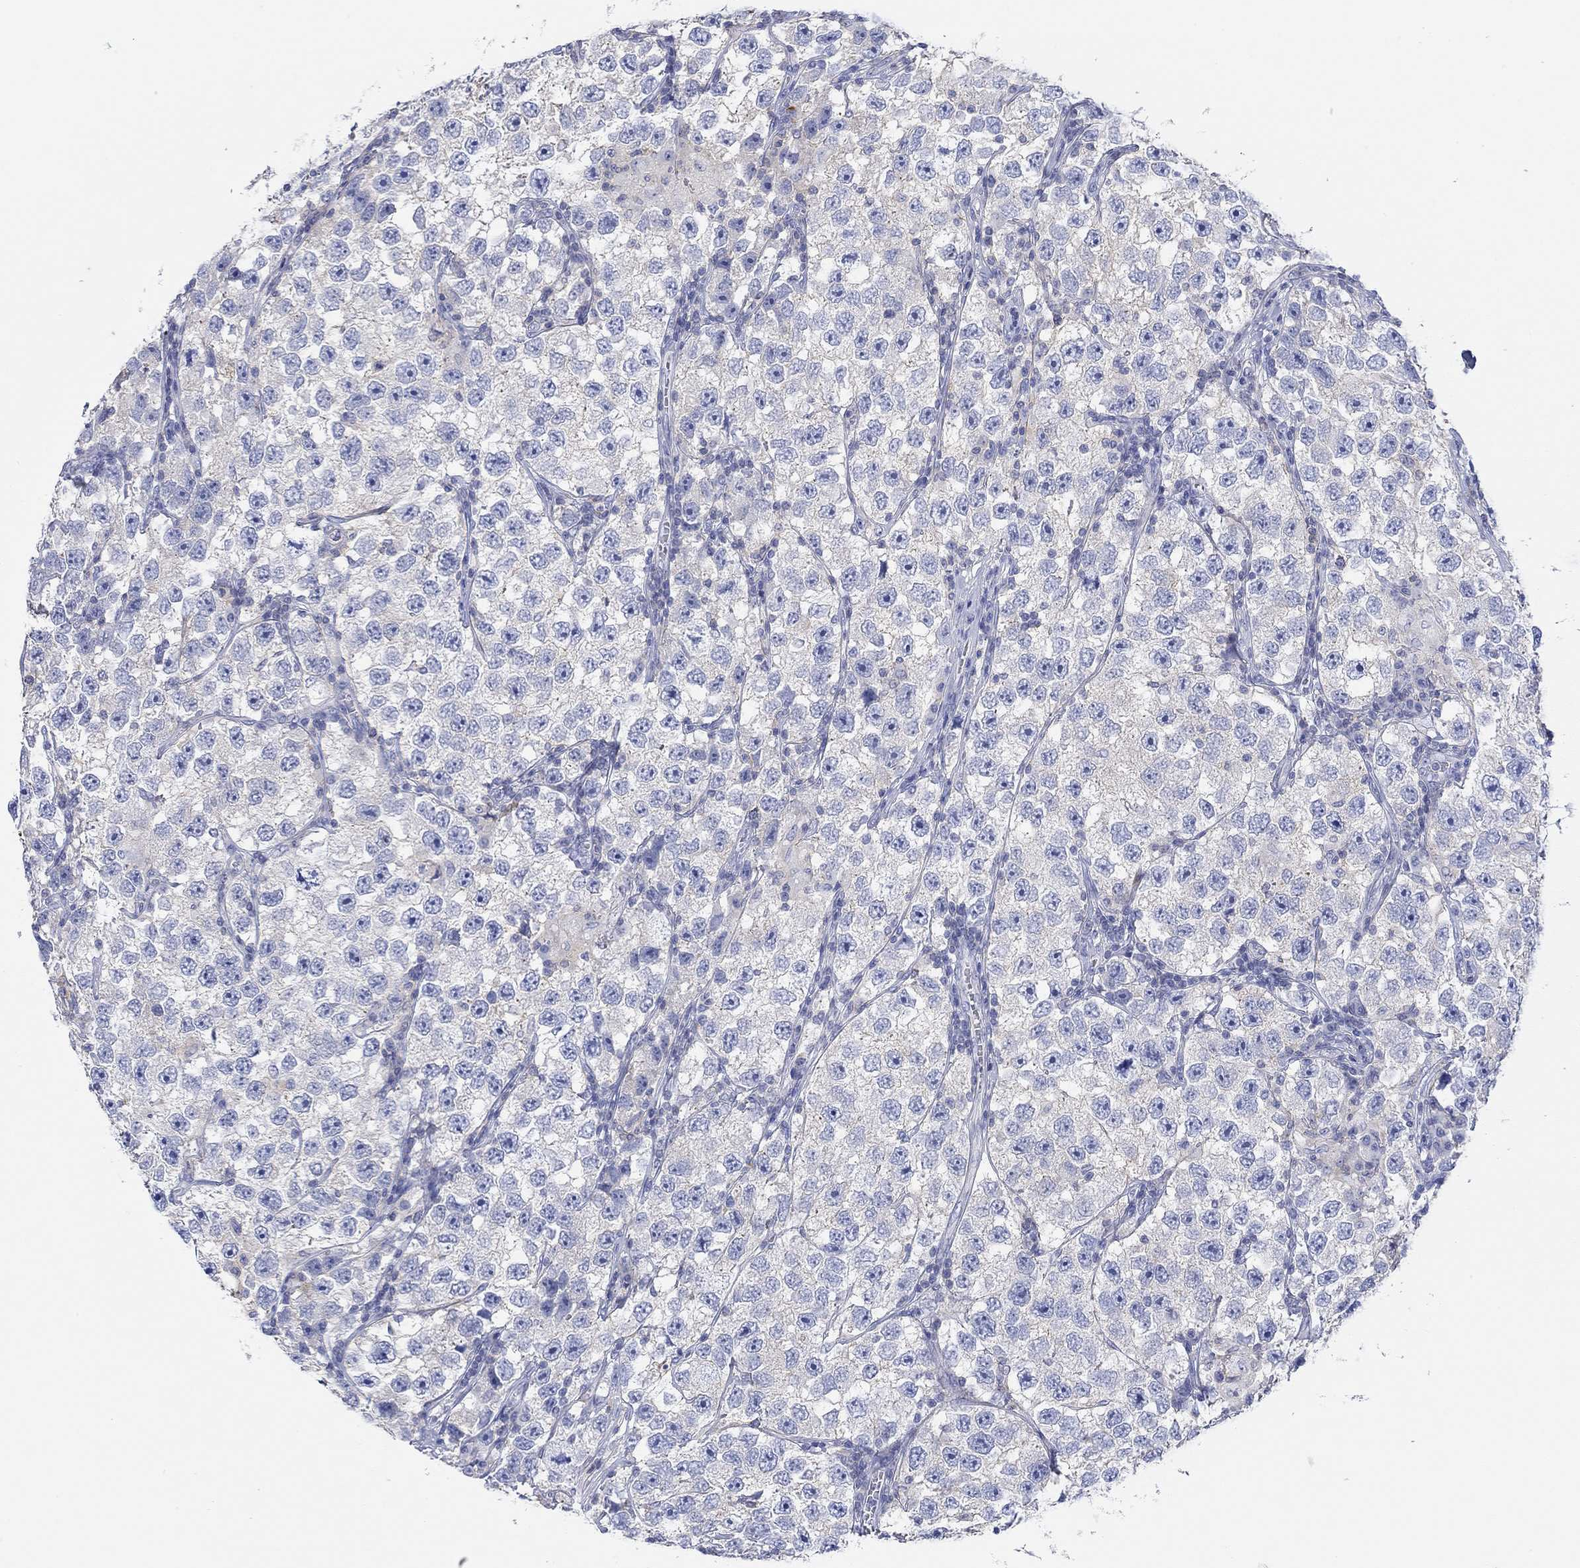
{"staining": {"intensity": "negative", "quantity": "none", "location": "none"}, "tissue": "testis cancer", "cell_type": "Tumor cells", "image_type": "cancer", "snomed": [{"axis": "morphology", "description": "Seminoma, NOS"}, {"axis": "topography", "description": "Testis"}], "caption": "The histopathology image displays no staining of tumor cells in testis cancer. (Immunohistochemistry, brightfield microscopy, high magnification).", "gene": "PPIL6", "patient": {"sex": "male", "age": 26}}